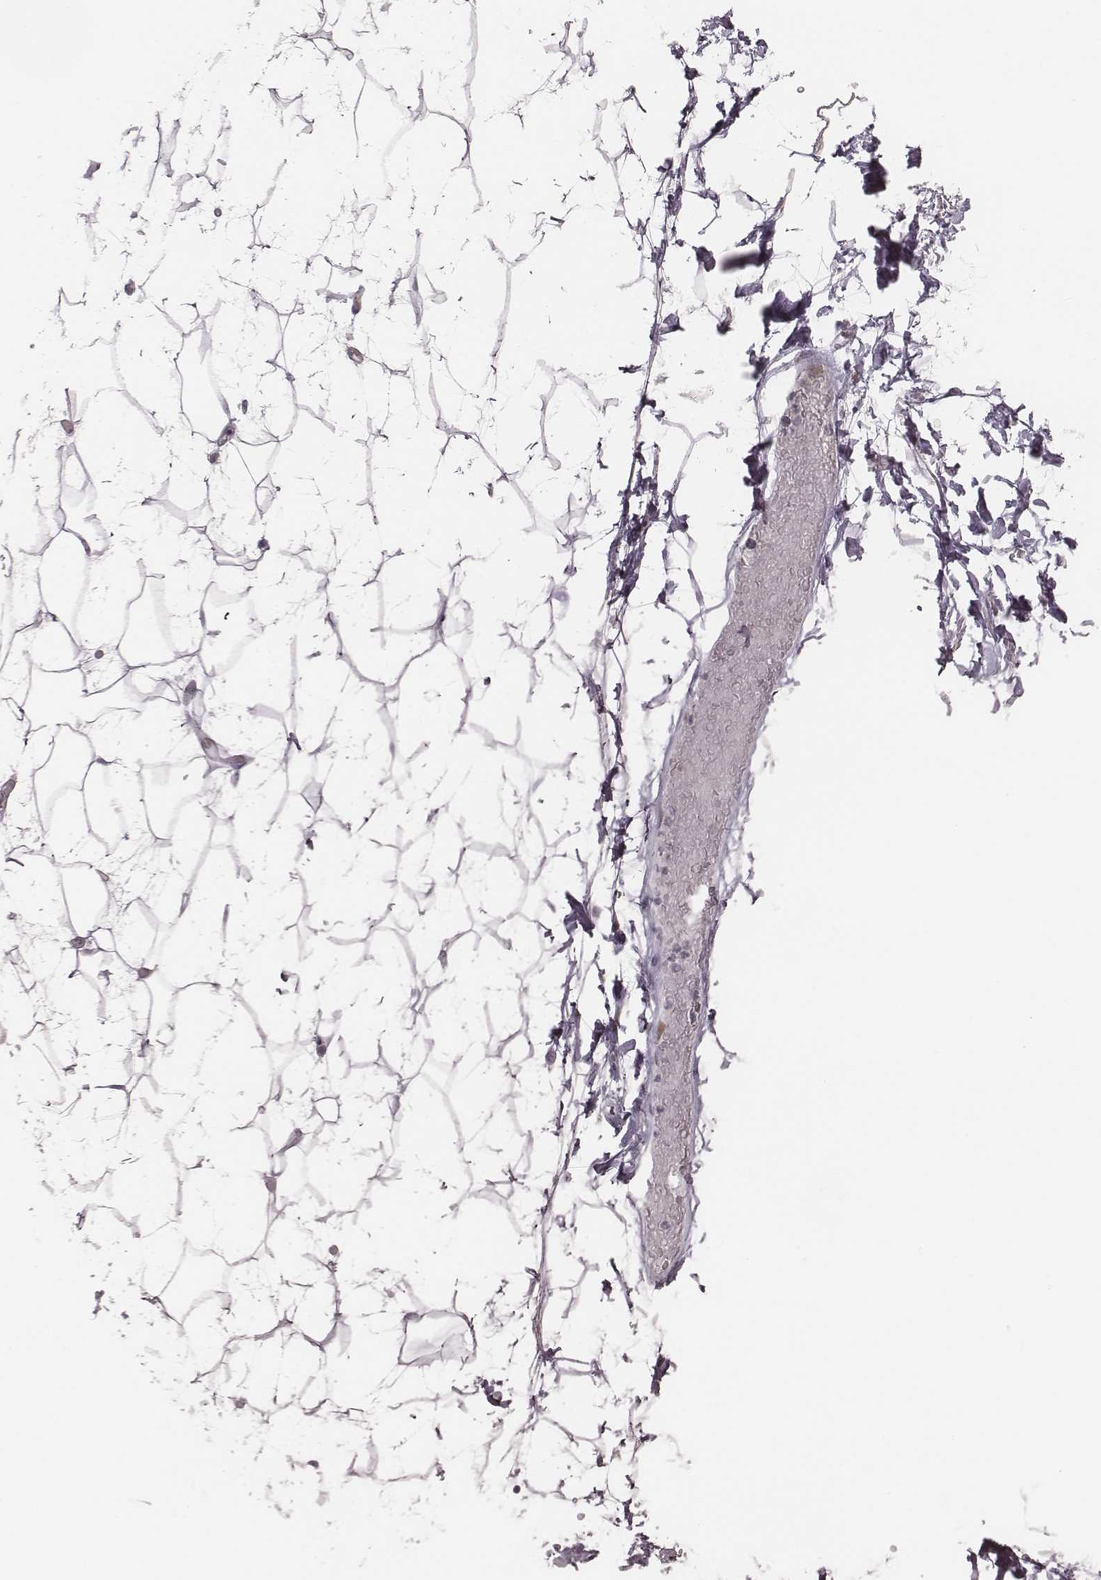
{"staining": {"intensity": "negative", "quantity": "none", "location": "none"}, "tissue": "adipose tissue", "cell_type": "Adipocytes", "image_type": "normal", "snomed": [{"axis": "morphology", "description": "Normal tissue, NOS"}, {"axis": "topography", "description": "Anal"}, {"axis": "topography", "description": "Peripheral nerve tissue"}], "caption": "Human adipose tissue stained for a protein using immunohistochemistry (IHC) displays no positivity in adipocytes.", "gene": "NDC1", "patient": {"sex": "male", "age": 78}}